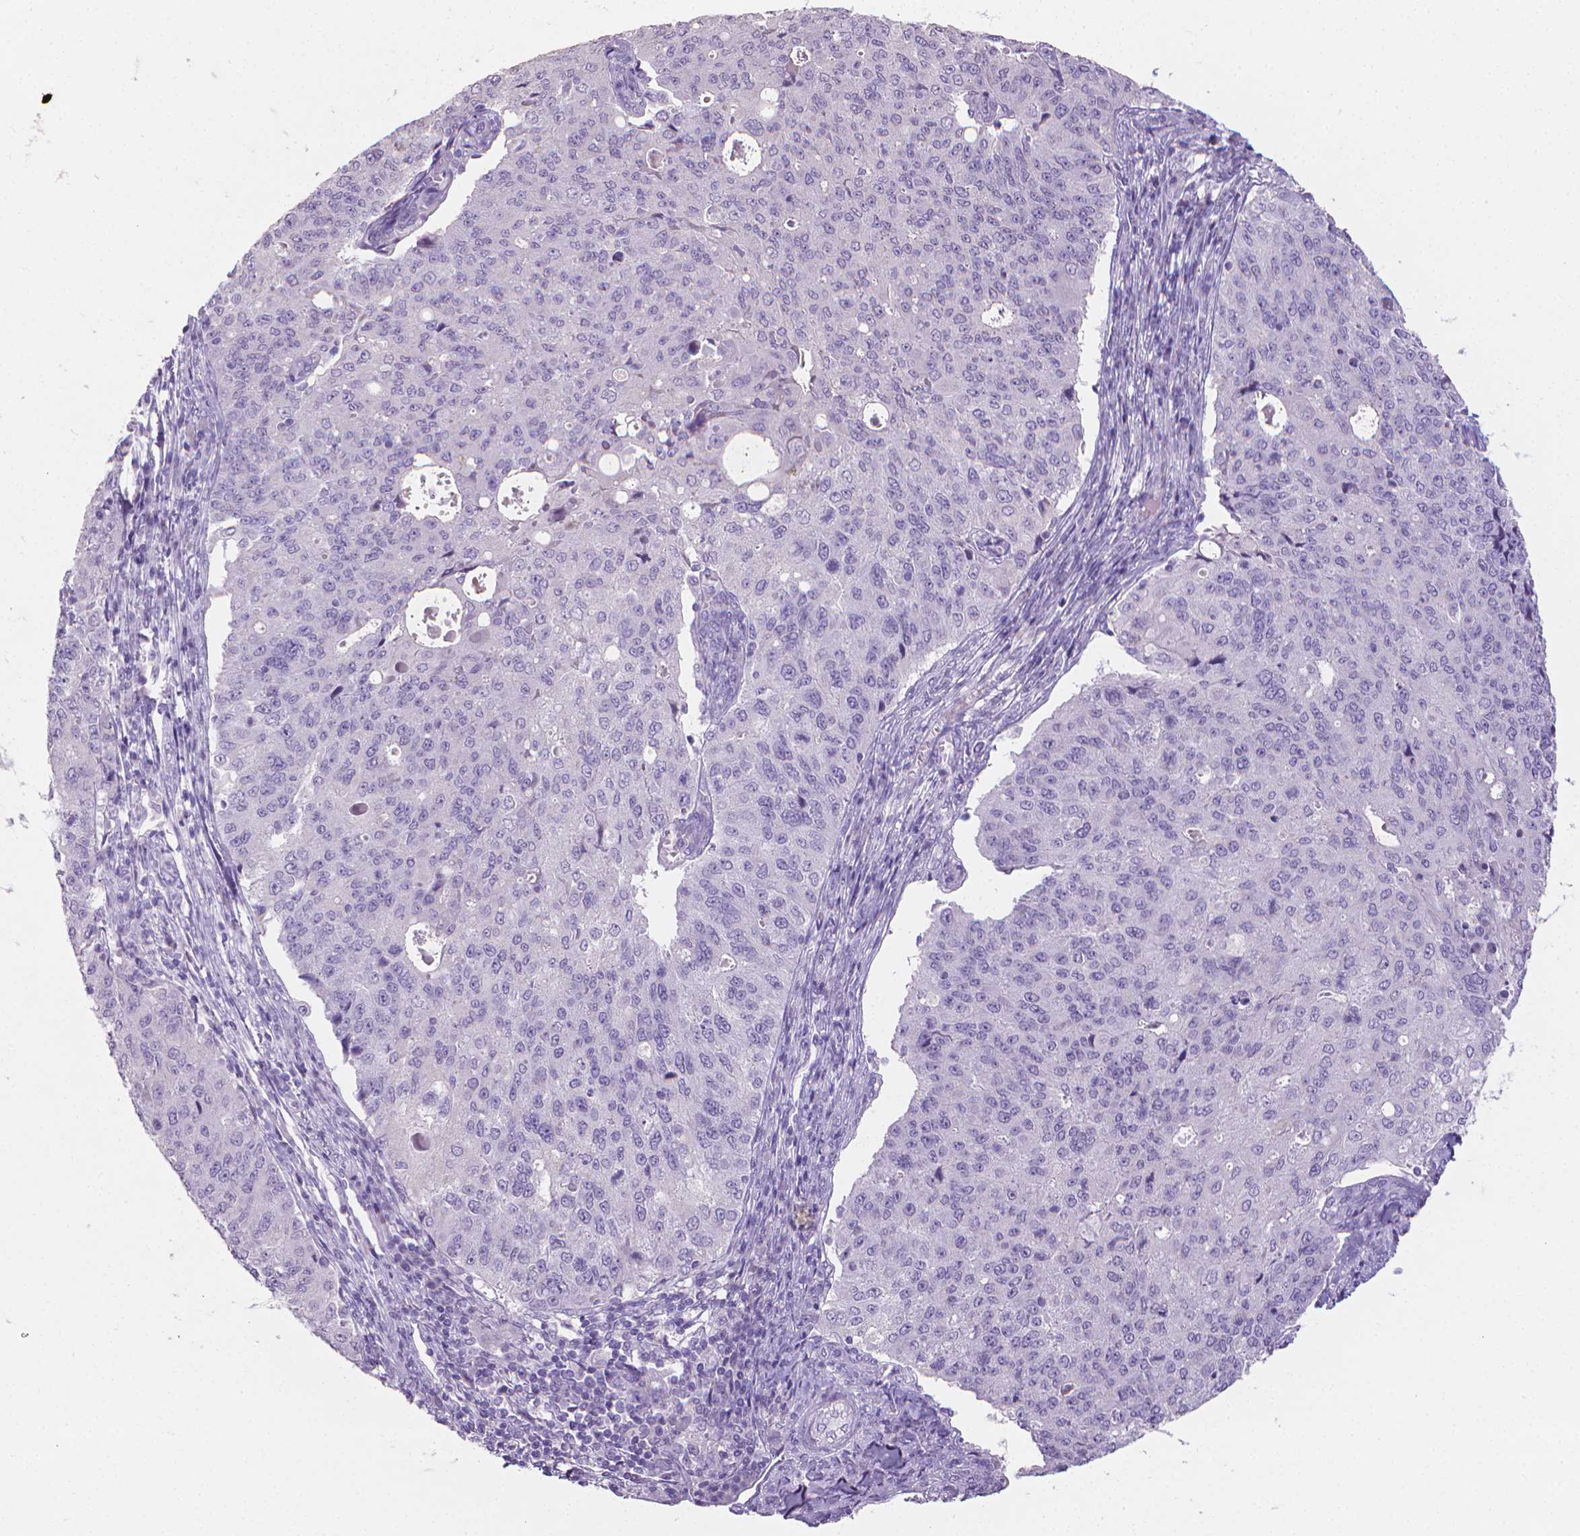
{"staining": {"intensity": "negative", "quantity": "none", "location": "none"}, "tissue": "endometrial cancer", "cell_type": "Tumor cells", "image_type": "cancer", "snomed": [{"axis": "morphology", "description": "Adenocarcinoma, NOS"}, {"axis": "topography", "description": "Endometrium"}], "caption": "Endometrial cancer was stained to show a protein in brown. There is no significant expression in tumor cells.", "gene": "XPNPEP2", "patient": {"sex": "female", "age": 43}}